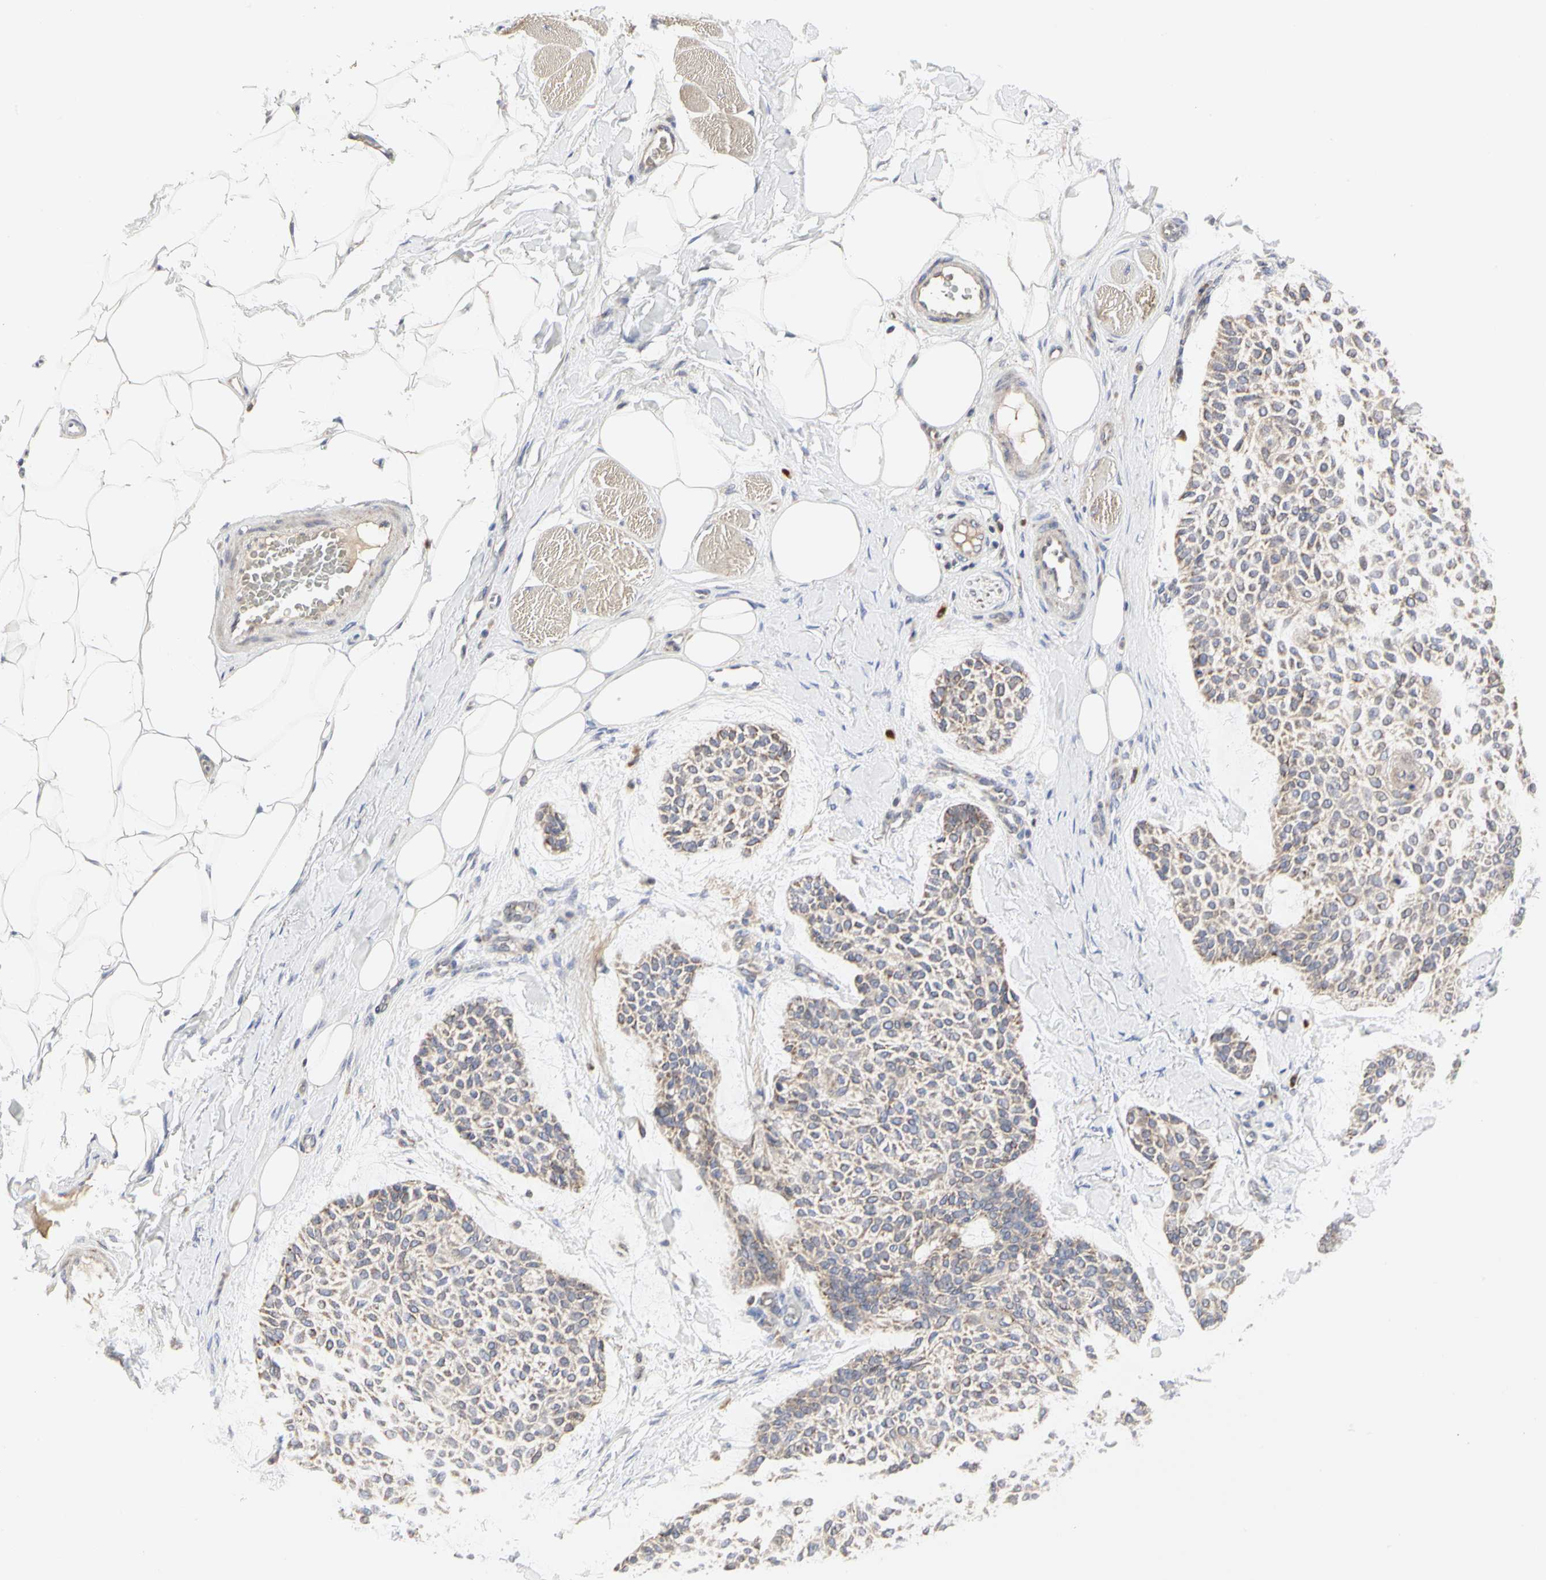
{"staining": {"intensity": "weak", "quantity": "25%-75%", "location": "cytoplasmic/membranous"}, "tissue": "skin cancer", "cell_type": "Tumor cells", "image_type": "cancer", "snomed": [{"axis": "morphology", "description": "Normal tissue, NOS"}, {"axis": "morphology", "description": "Basal cell carcinoma"}, {"axis": "topography", "description": "Skin"}], "caption": "Protein staining exhibits weak cytoplasmic/membranous staining in about 25%-75% of tumor cells in basal cell carcinoma (skin).", "gene": "TSKU", "patient": {"sex": "female", "age": 70}}